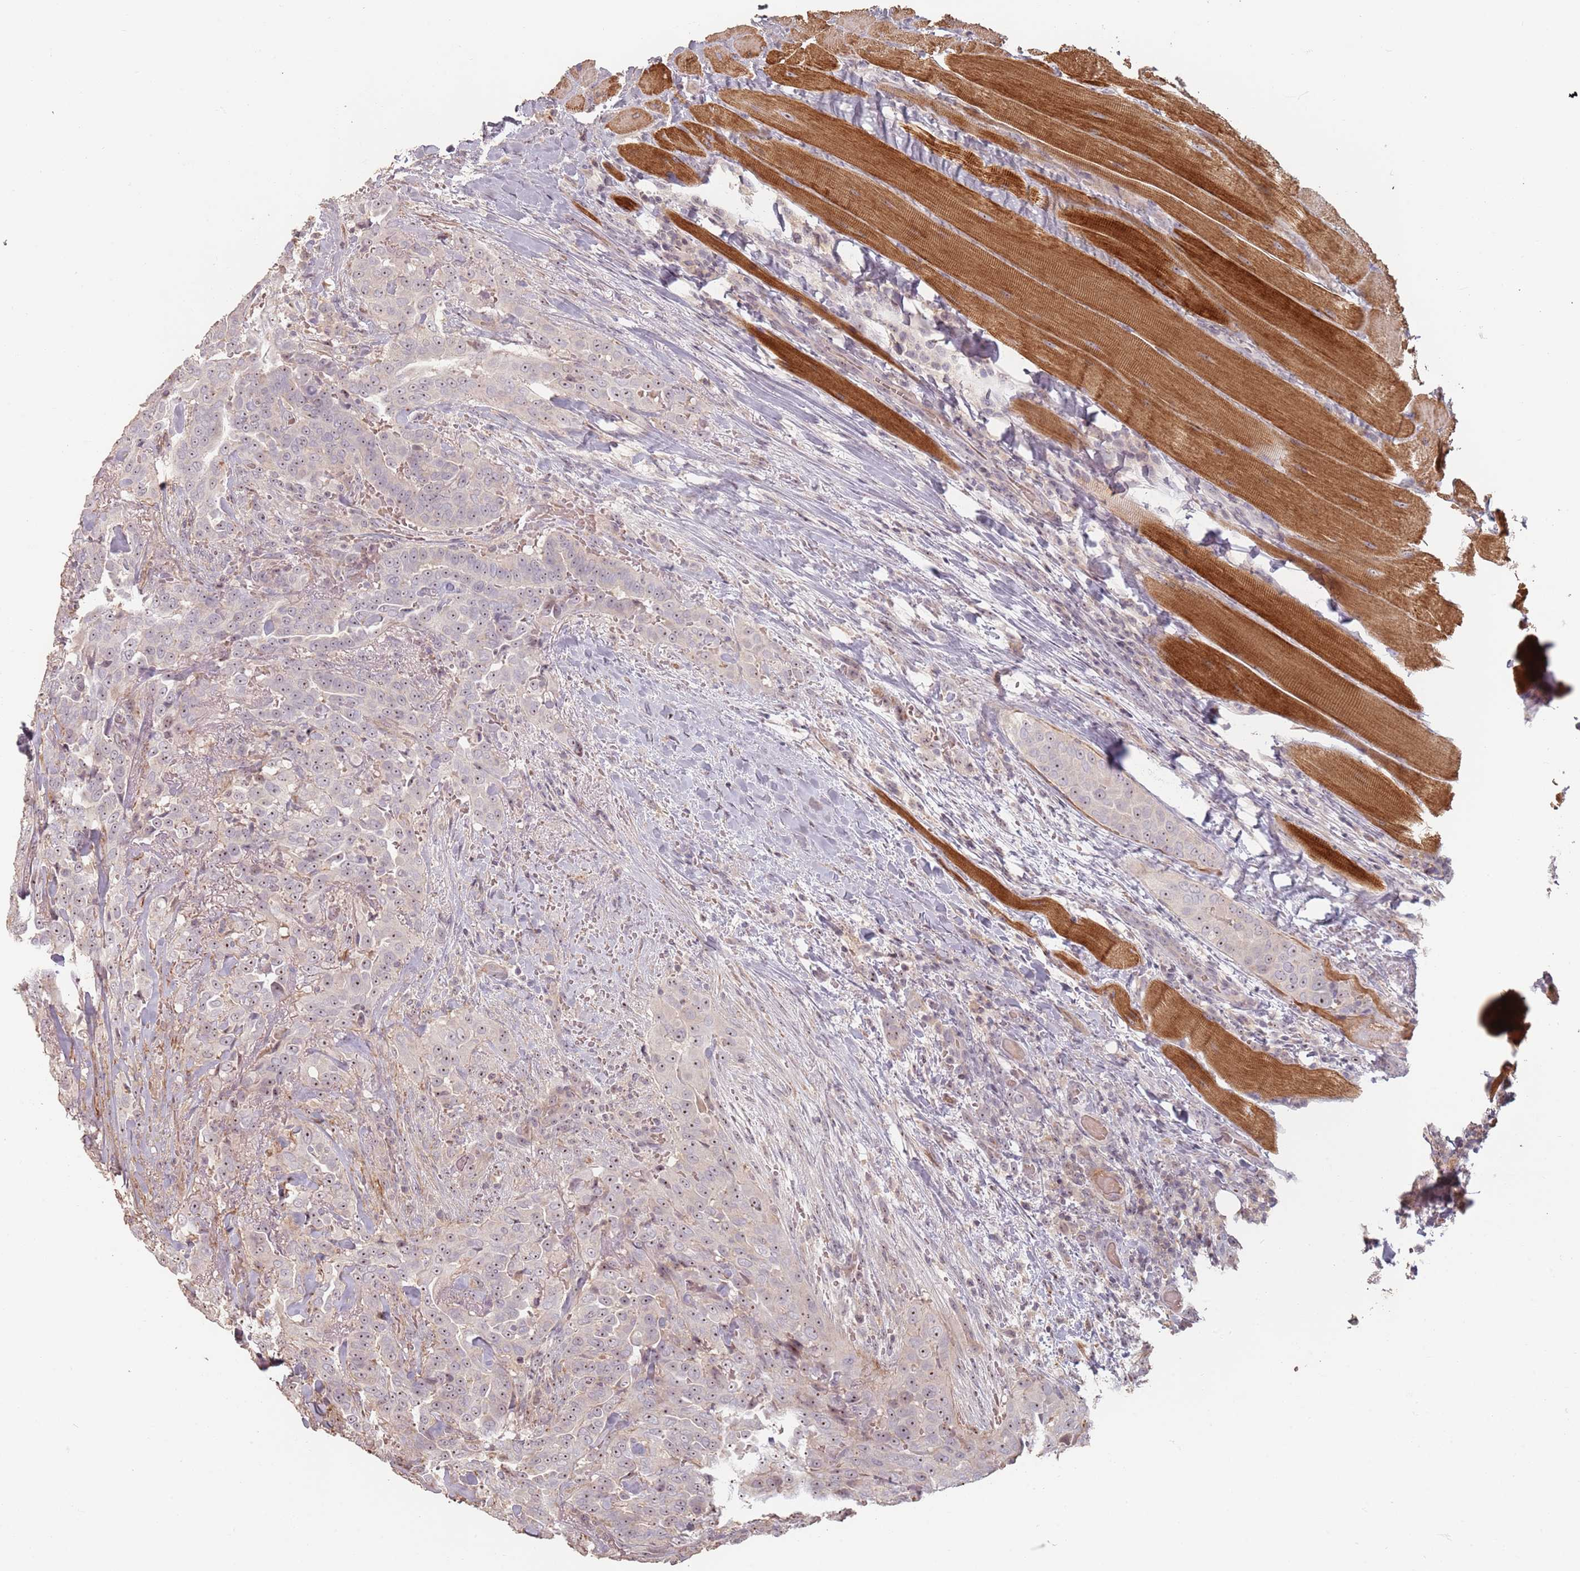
{"staining": {"intensity": "moderate", "quantity": "25%-75%", "location": "nuclear"}, "tissue": "thyroid cancer", "cell_type": "Tumor cells", "image_type": "cancer", "snomed": [{"axis": "morphology", "description": "Papillary adenocarcinoma, NOS"}, {"axis": "topography", "description": "Thyroid gland"}], "caption": "An immunohistochemistry histopathology image of tumor tissue is shown. Protein staining in brown labels moderate nuclear positivity in thyroid cancer within tumor cells.", "gene": "ADTRP", "patient": {"sex": "male", "age": 61}}